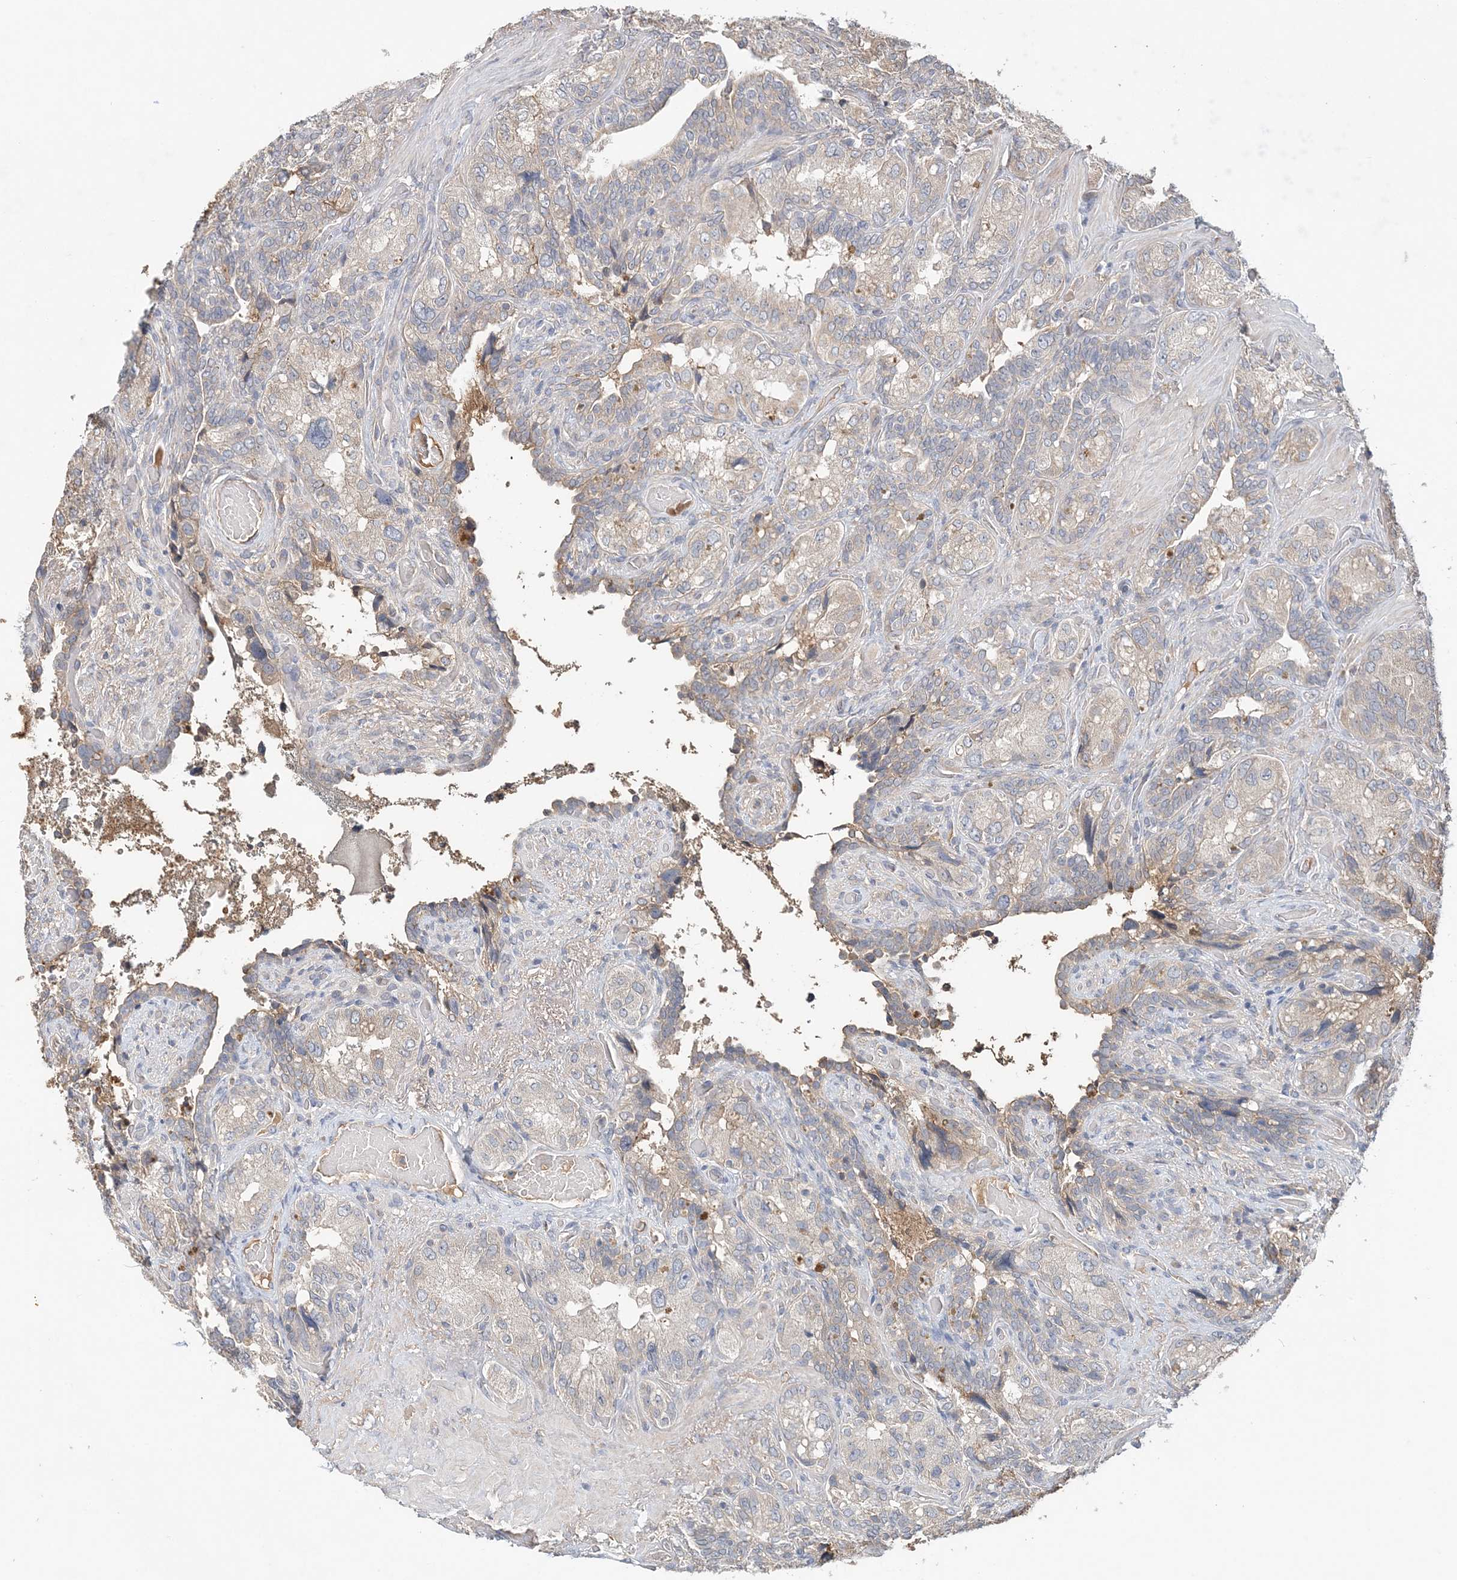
{"staining": {"intensity": "negative", "quantity": "none", "location": "none"}, "tissue": "seminal vesicle", "cell_type": "Glandular cells", "image_type": "normal", "snomed": [{"axis": "morphology", "description": "Normal tissue, NOS"}, {"axis": "topography", "description": "Seminal veicle"}, {"axis": "topography", "description": "Peripheral nerve tissue"}], "caption": "The micrograph exhibits no significant staining in glandular cells of seminal vesicle.", "gene": "SYCP3", "patient": {"sex": "male", "age": 67}}